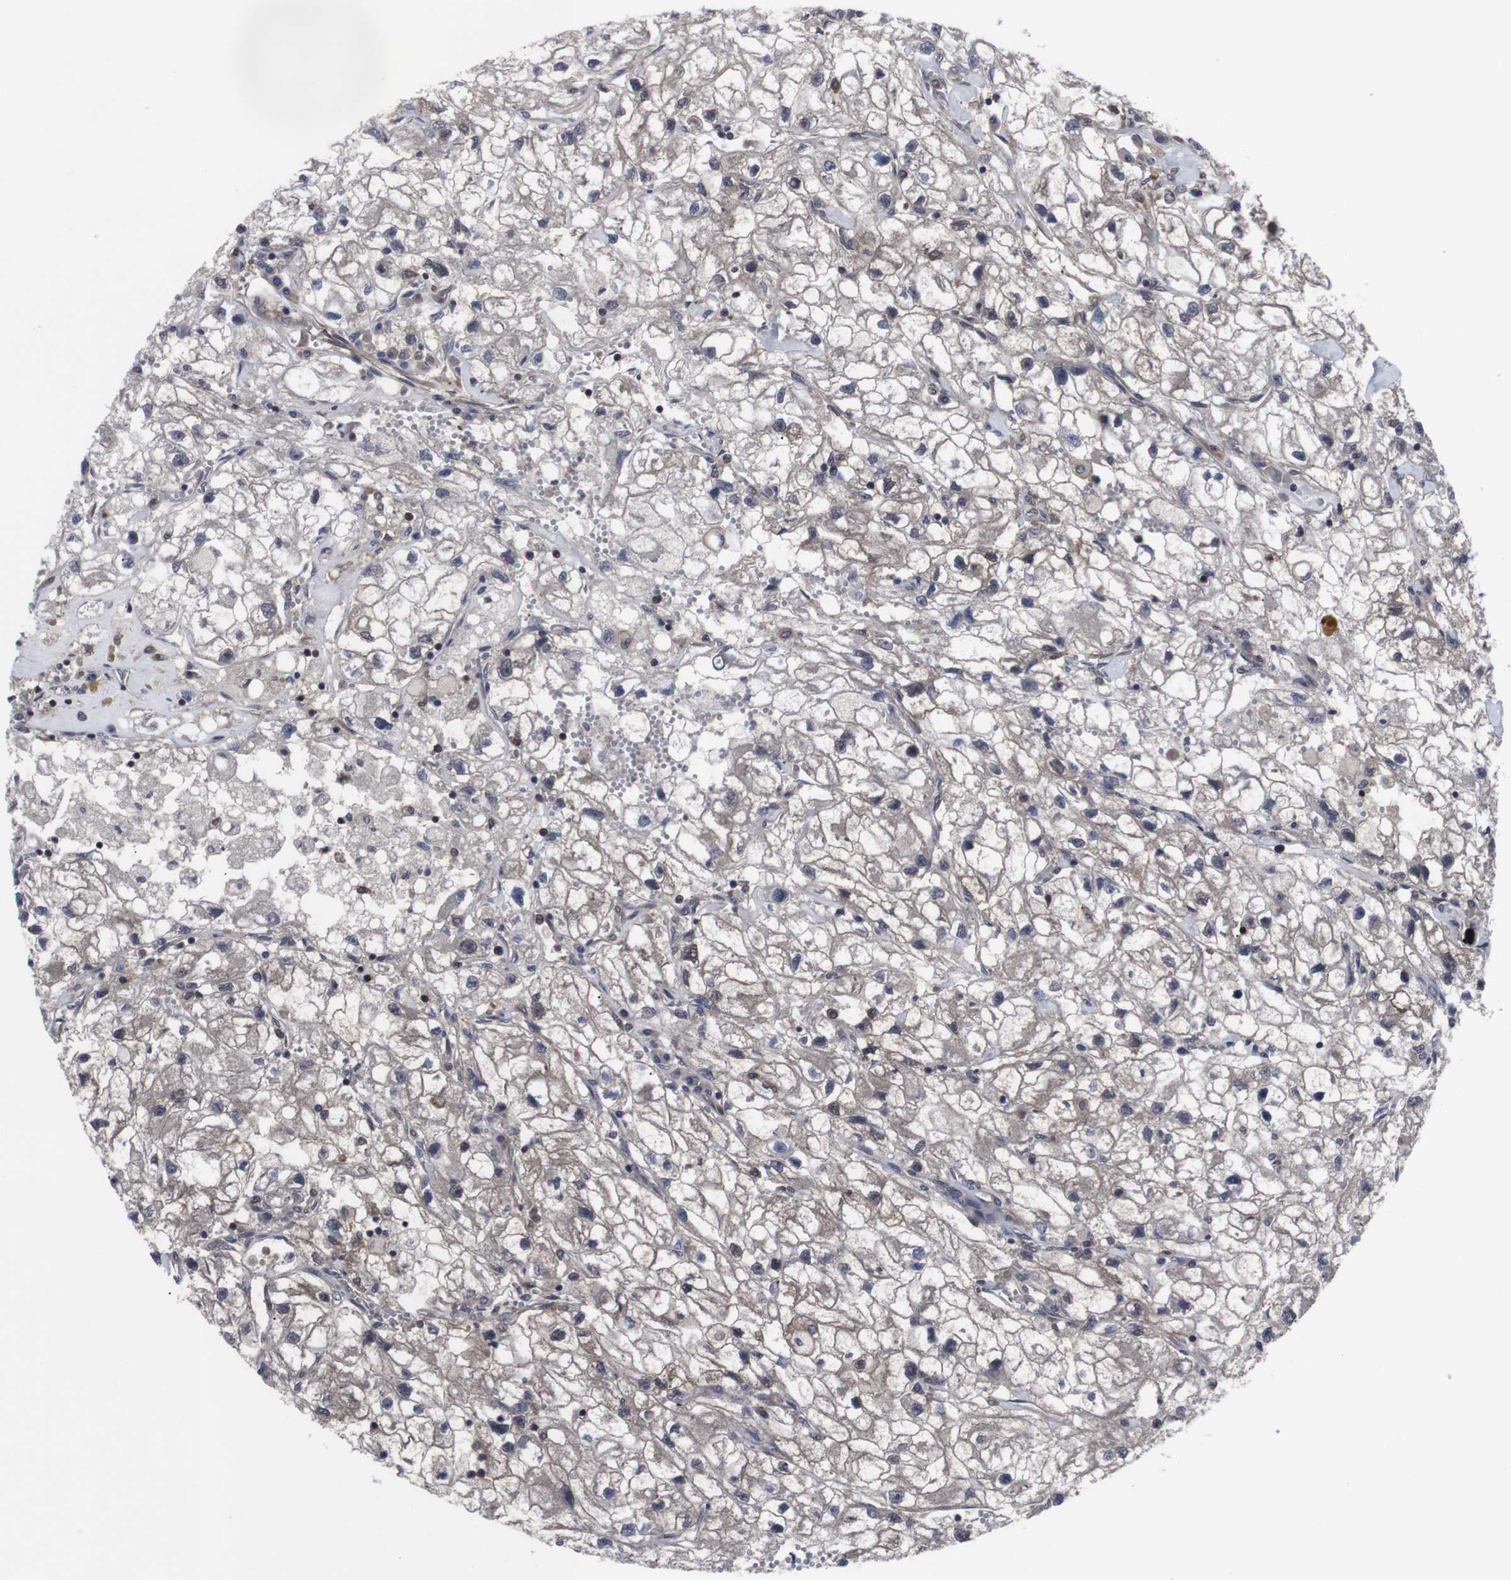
{"staining": {"intensity": "weak", "quantity": "<25%", "location": "cytoplasmic/membranous"}, "tissue": "renal cancer", "cell_type": "Tumor cells", "image_type": "cancer", "snomed": [{"axis": "morphology", "description": "Adenocarcinoma, NOS"}, {"axis": "topography", "description": "Kidney"}], "caption": "Immunohistochemistry photomicrograph of human renal cancer (adenocarcinoma) stained for a protein (brown), which shows no staining in tumor cells.", "gene": "HPRT1", "patient": {"sex": "female", "age": 70}}